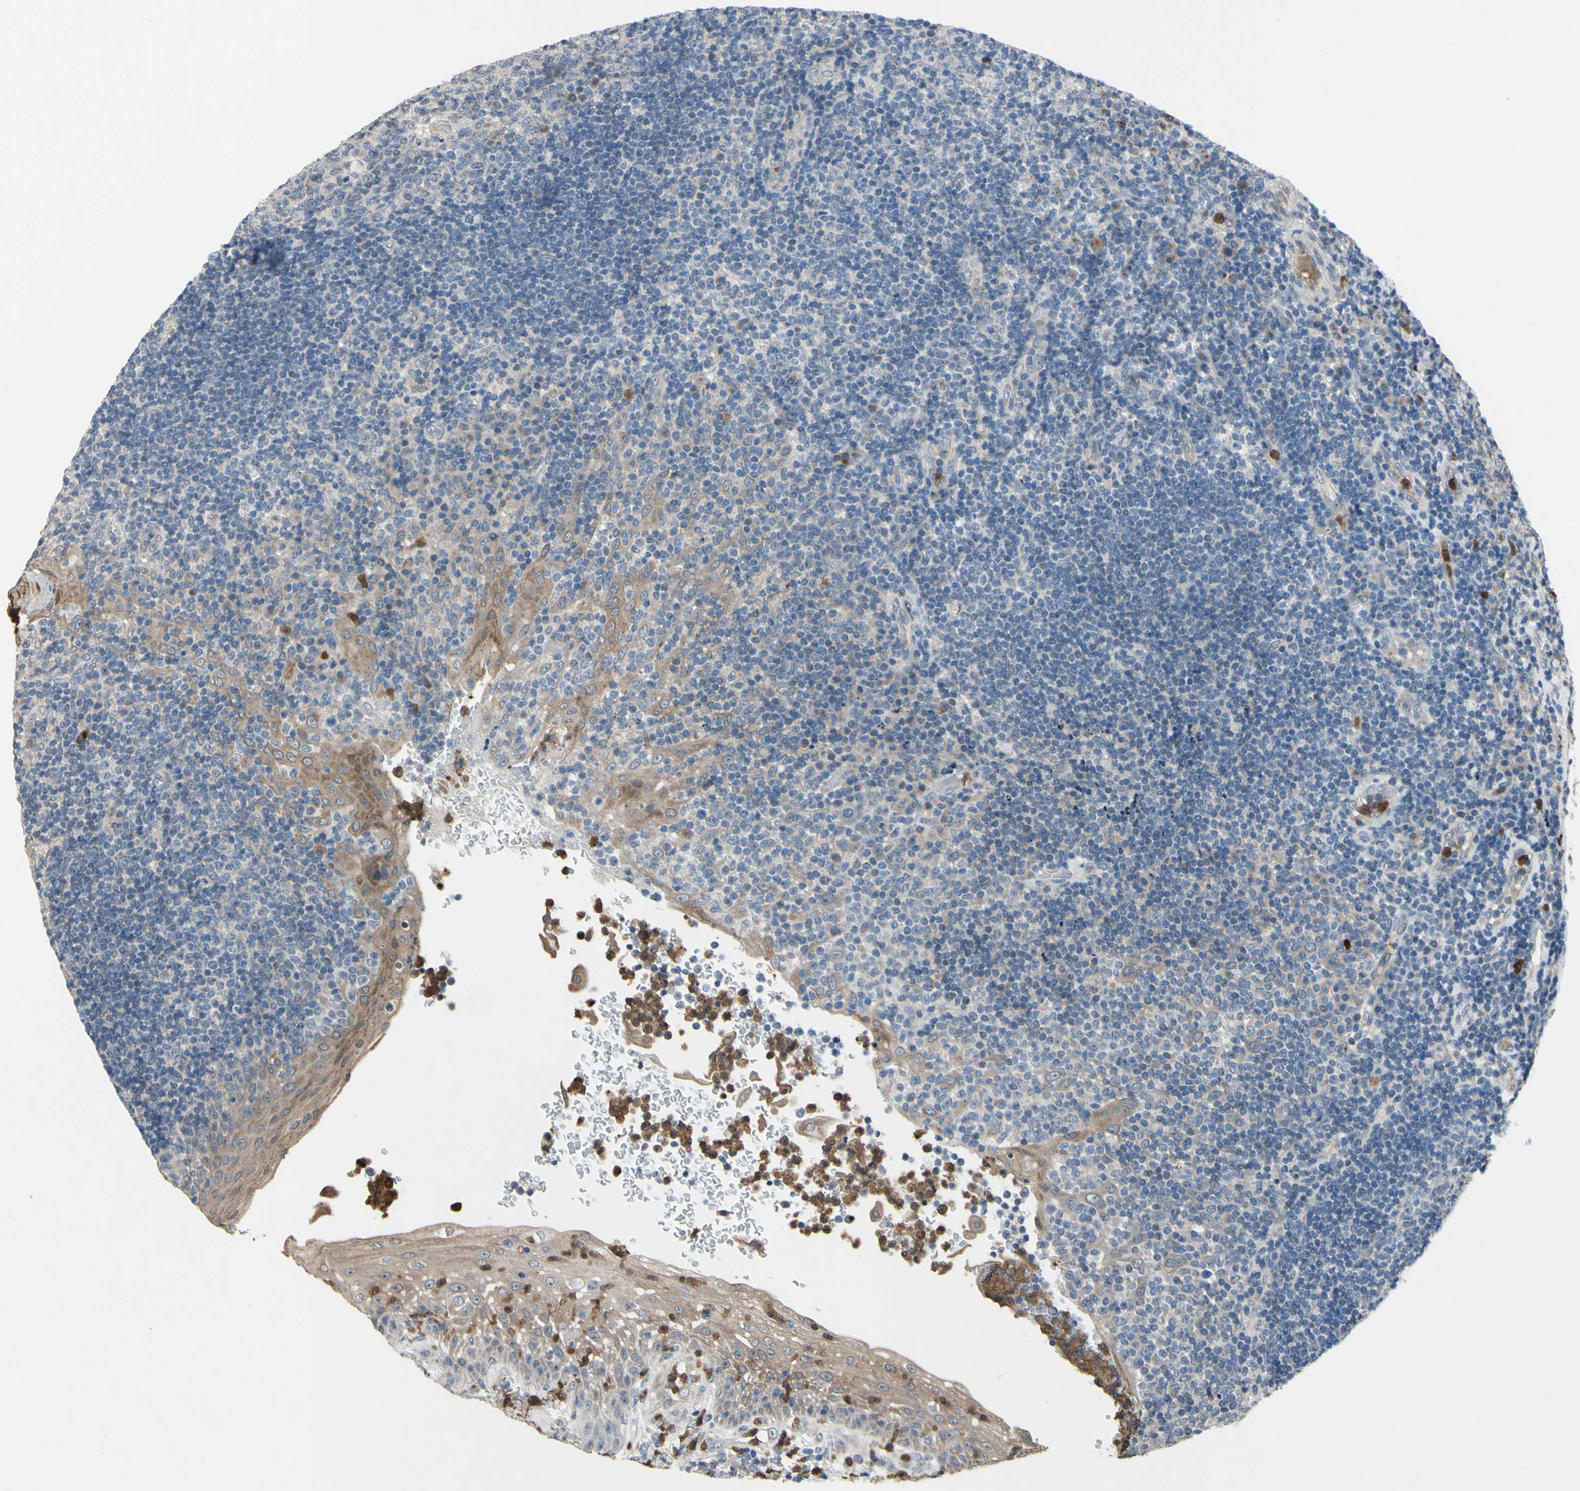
{"staining": {"intensity": "weak", "quantity": ">75%", "location": "cytoplasmic/membranous"}, "tissue": "tonsil", "cell_type": "Germinal center cells", "image_type": "normal", "snomed": [{"axis": "morphology", "description": "Normal tissue, NOS"}, {"axis": "topography", "description": "Tonsil"}], "caption": "Protein staining by IHC displays weak cytoplasmic/membranous staining in about >75% of germinal center cells in unremarkable tonsil.", "gene": "GRAMD2B", "patient": {"sex": "female", "age": 40}}